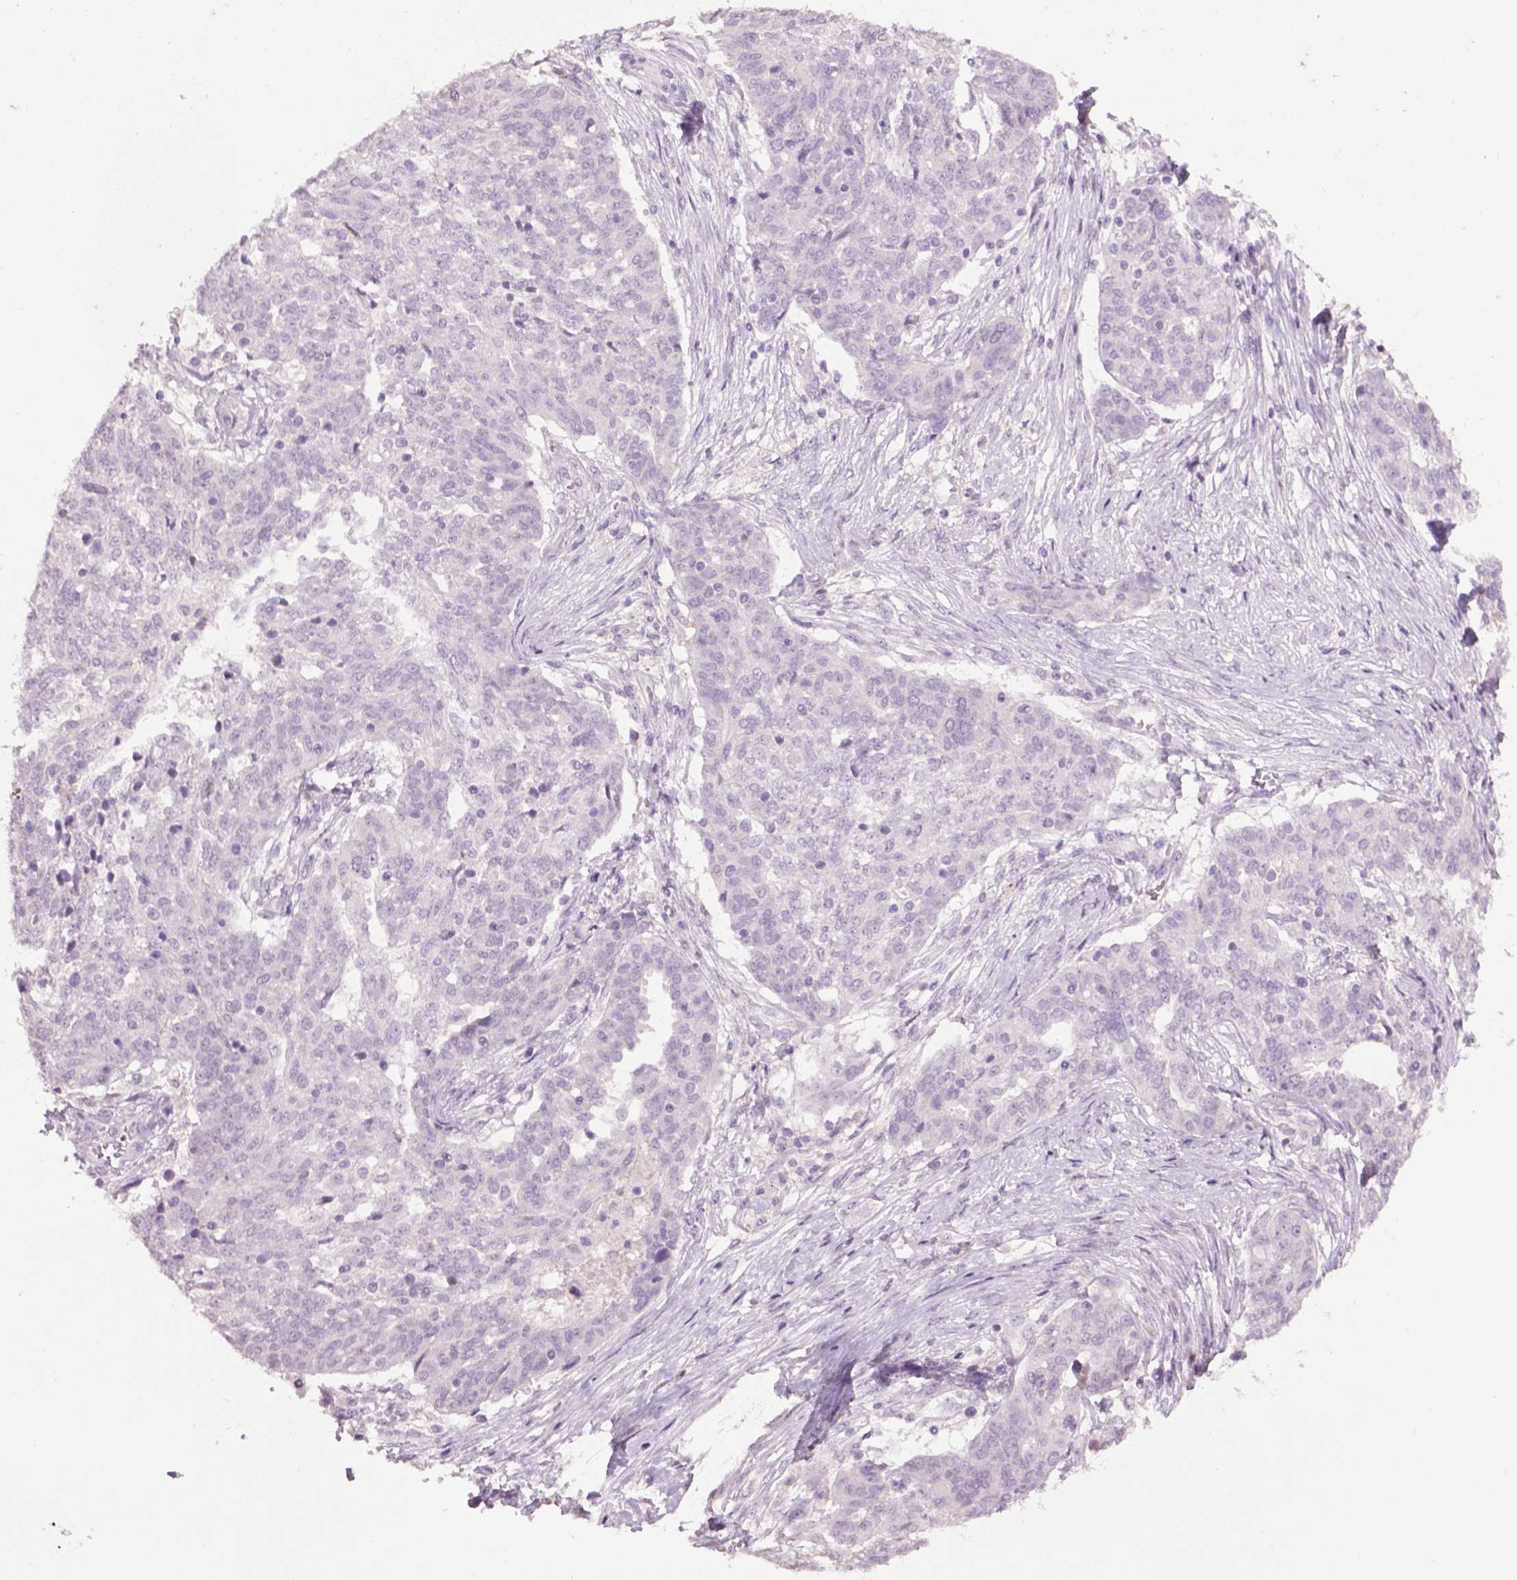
{"staining": {"intensity": "negative", "quantity": "none", "location": "none"}, "tissue": "ovarian cancer", "cell_type": "Tumor cells", "image_type": "cancer", "snomed": [{"axis": "morphology", "description": "Cystadenocarcinoma, serous, NOS"}, {"axis": "topography", "description": "Ovary"}], "caption": "Immunohistochemistry histopathology image of human ovarian cancer (serous cystadenocarcinoma) stained for a protein (brown), which reveals no staining in tumor cells.", "gene": "TH", "patient": {"sex": "female", "age": 67}}